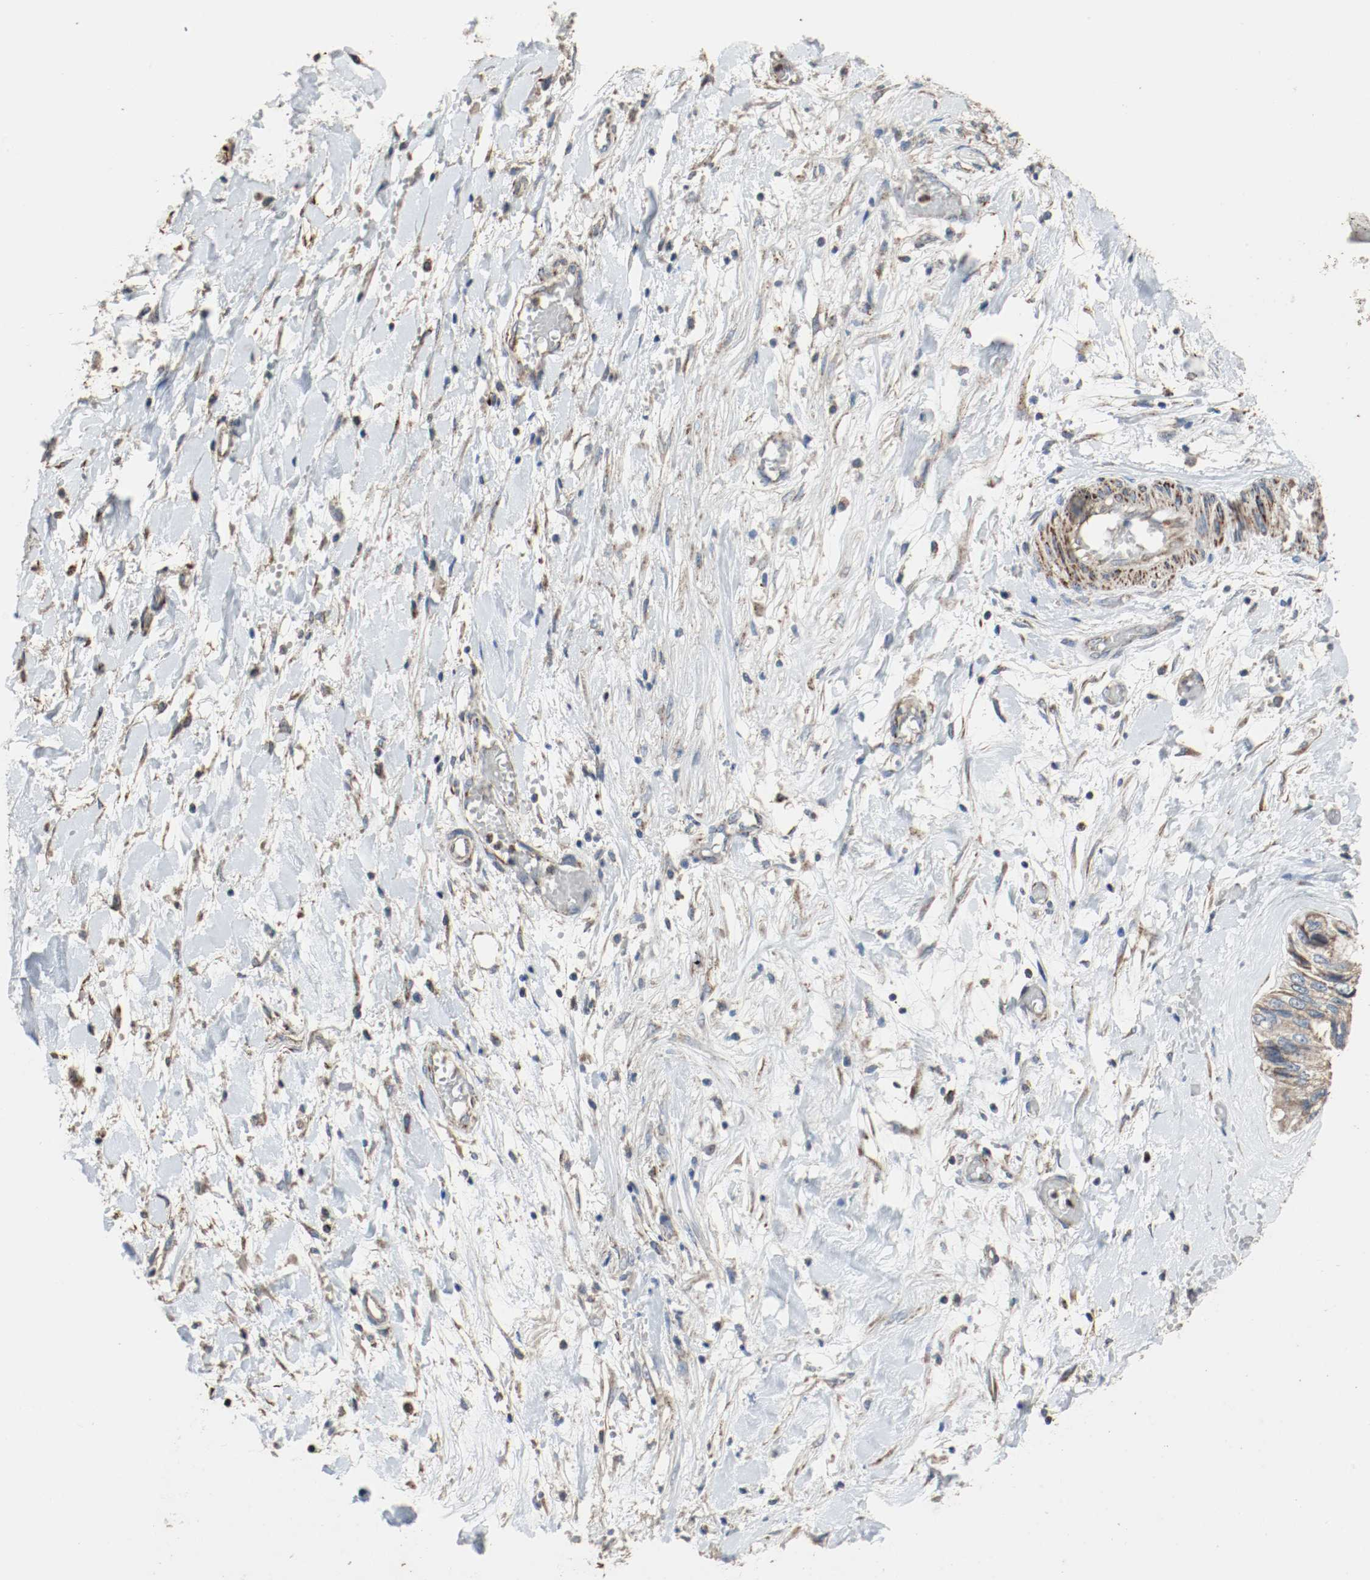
{"staining": {"intensity": "moderate", "quantity": ">75%", "location": "cytoplasmic/membranous"}, "tissue": "ovarian cancer", "cell_type": "Tumor cells", "image_type": "cancer", "snomed": [{"axis": "morphology", "description": "Cystadenocarcinoma, mucinous, NOS"}, {"axis": "topography", "description": "Ovary"}], "caption": "Moderate cytoplasmic/membranous protein positivity is present in about >75% of tumor cells in ovarian cancer.", "gene": "ALDH4A1", "patient": {"sex": "female", "age": 39}}